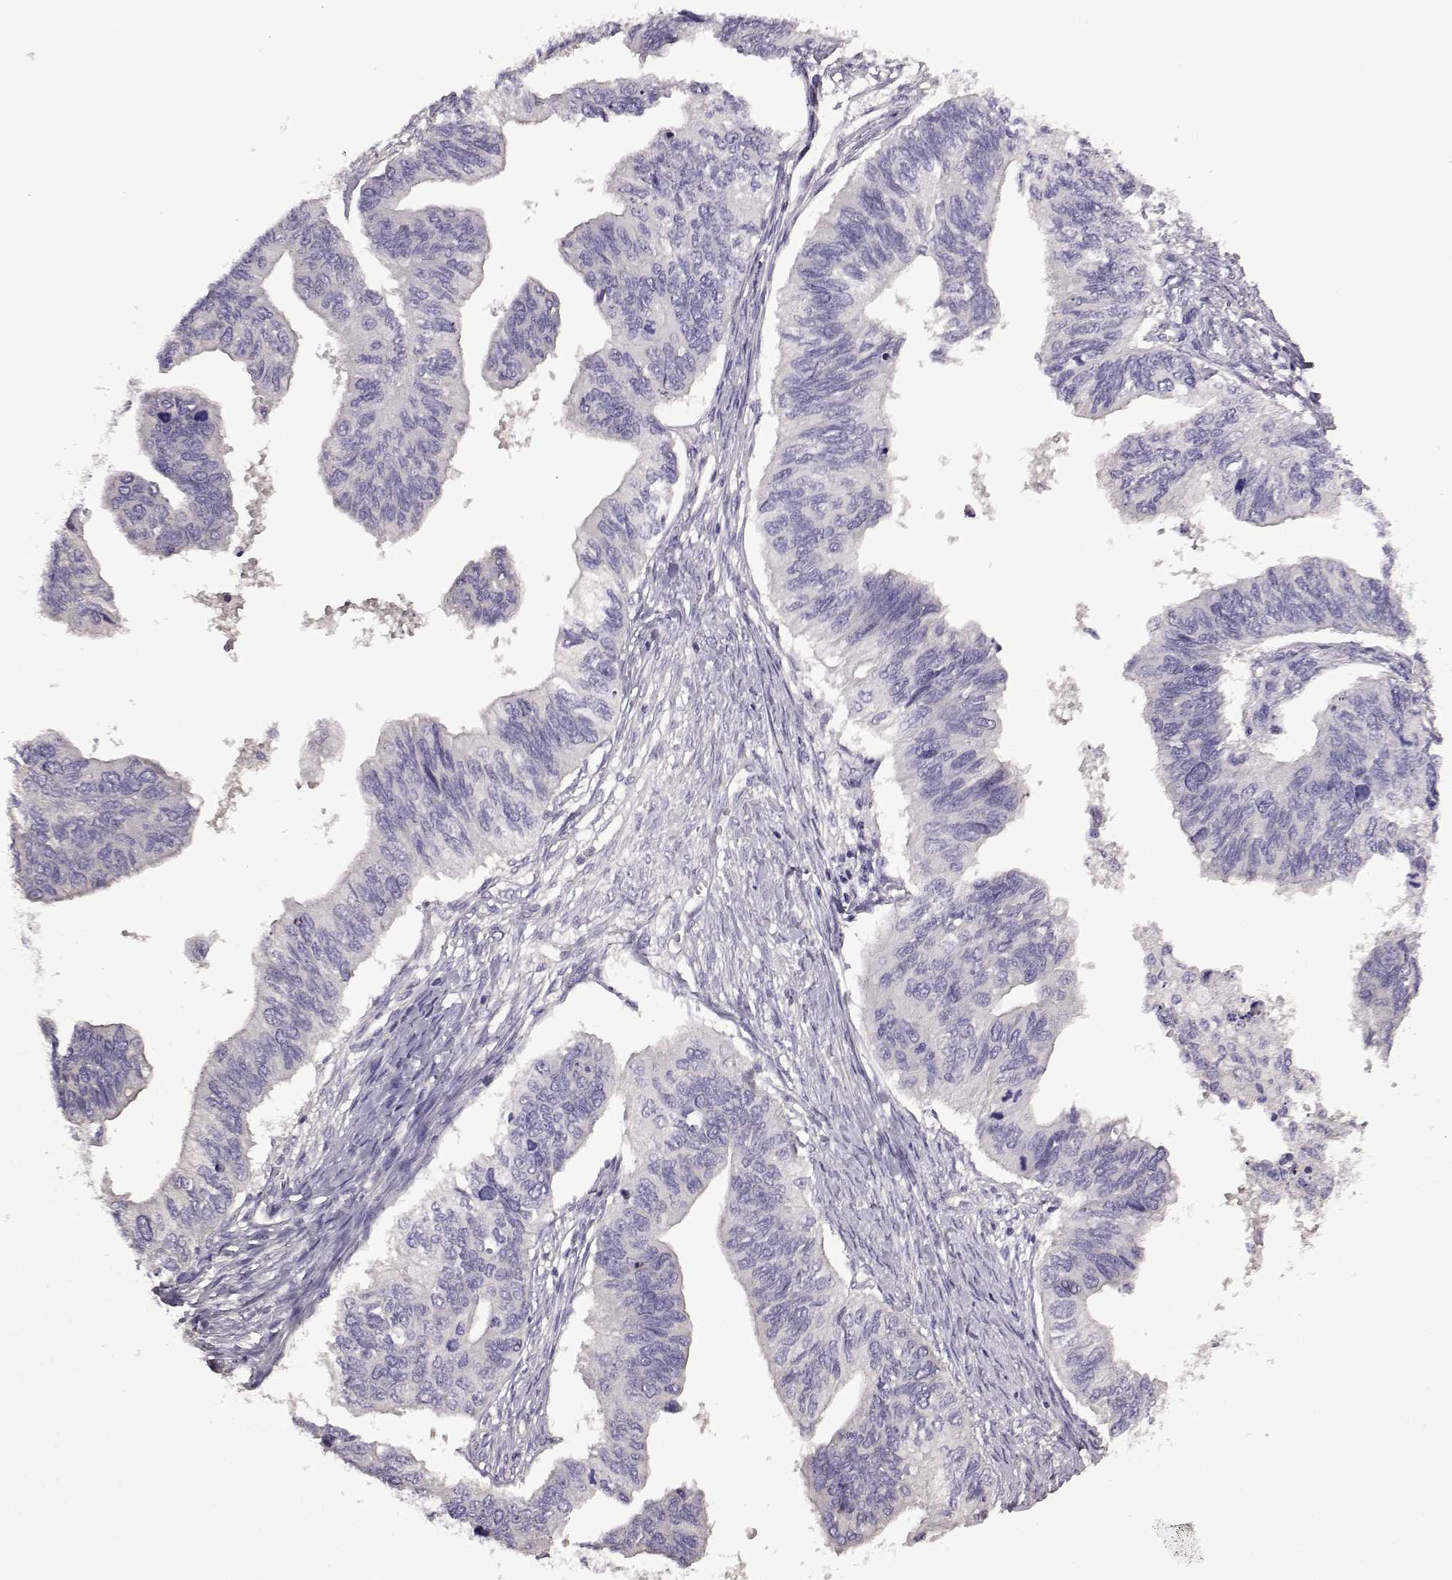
{"staining": {"intensity": "negative", "quantity": "none", "location": "none"}, "tissue": "ovarian cancer", "cell_type": "Tumor cells", "image_type": "cancer", "snomed": [{"axis": "morphology", "description": "Cystadenocarcinoma, mucinous, NOS"}, {"axis": "topography", "description": "Ovary"}], "caption": "The histopathology image demonstrates no significant positivity in tumor cells of ovarian cancer (mucinous cystadenocarcinoma).", "gene": "EDDM3B", "patient": {"sex": "female", "age": 76}}